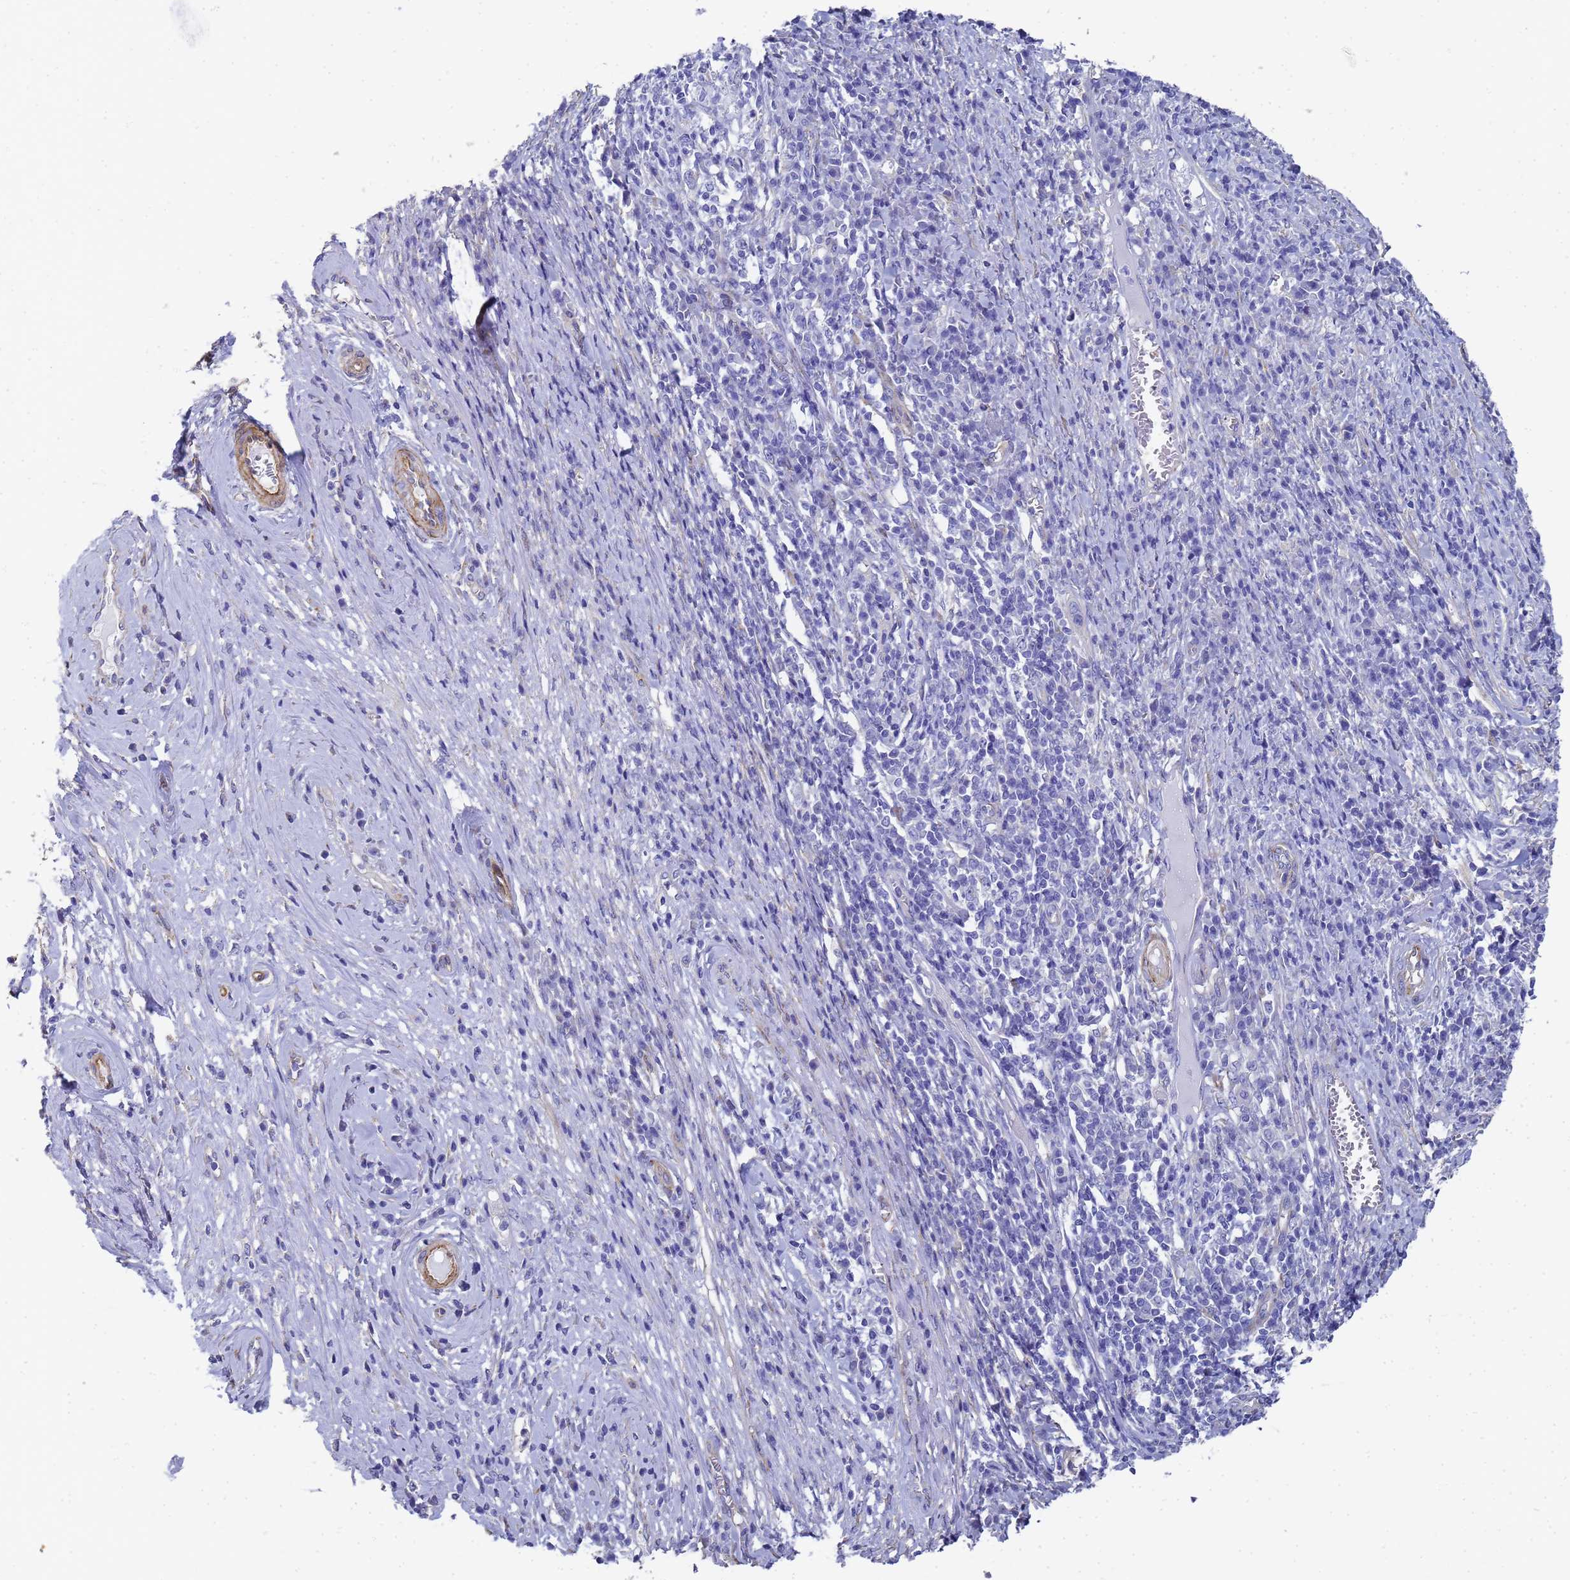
{"staining": {"intensity": "negative", "quantity": "none", "location": "none"}, "tissue": "cervical cancer", "cell_type": "Tumor cells", "image_type": "cancer", "snomed": [{"axis": "morphology", "description": "Squamous cell carcinoma, NOS"}, {"axis": "topography", "description": "Cervix"}], "caption": "IHC photomicrograph of neoplastic tissue: squamous cell carcinoma (cervical) stained with DAB demonstrates no significant protein staining in tumor cells.", "gene": "TUBB1", "patient": {"sex": "female", "age": 46}}